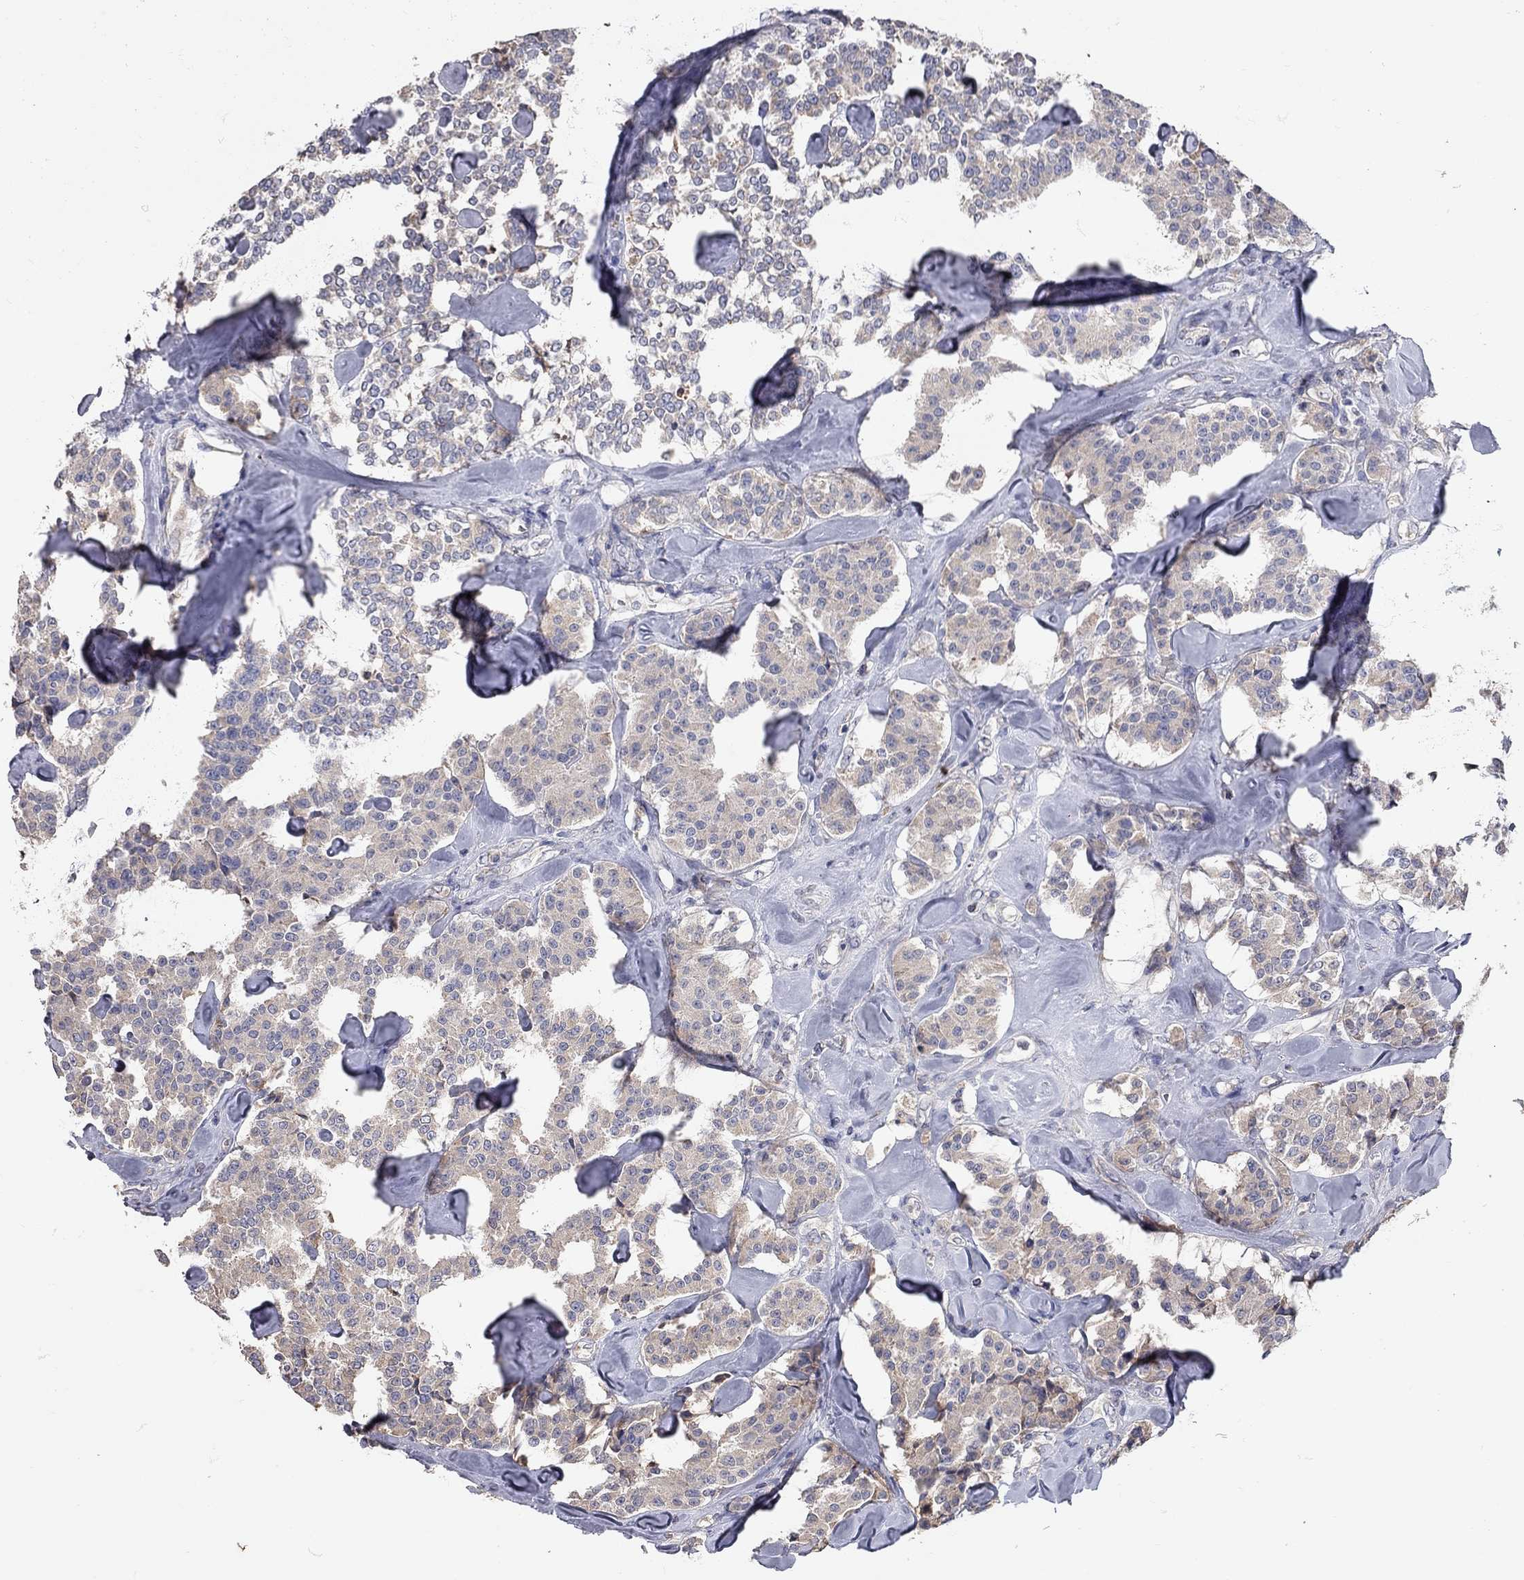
{"staining": {"intensity": "weak", "quantity": ">75%", "location": "cytoplasmic/membranous"}, "tissue": "carcinoid", "cell_type": "Tumor cells", "image_type": "cancer", "snomed": [{"axis": "morphology", "description": "Carcinoid, malignant, NOS"}, {"axis": "topography", "description": "Pancreas"}], "caption": "Immunohistochemistry staining of malignant carcinoid, which demonstrates low levels of weak cytoplasmic/membranous staining in approximately >75% of tumor cells indicating weak cytoplasmic/membranous protein staining. The staining was performed using DAB (3,3'-diaminobenzidine) (brown) for protein detection and nuclei were counterstained in hematoxylin (blue).", "gene": "XAGE2", "patient": {"sex": "male", "age": 41}}